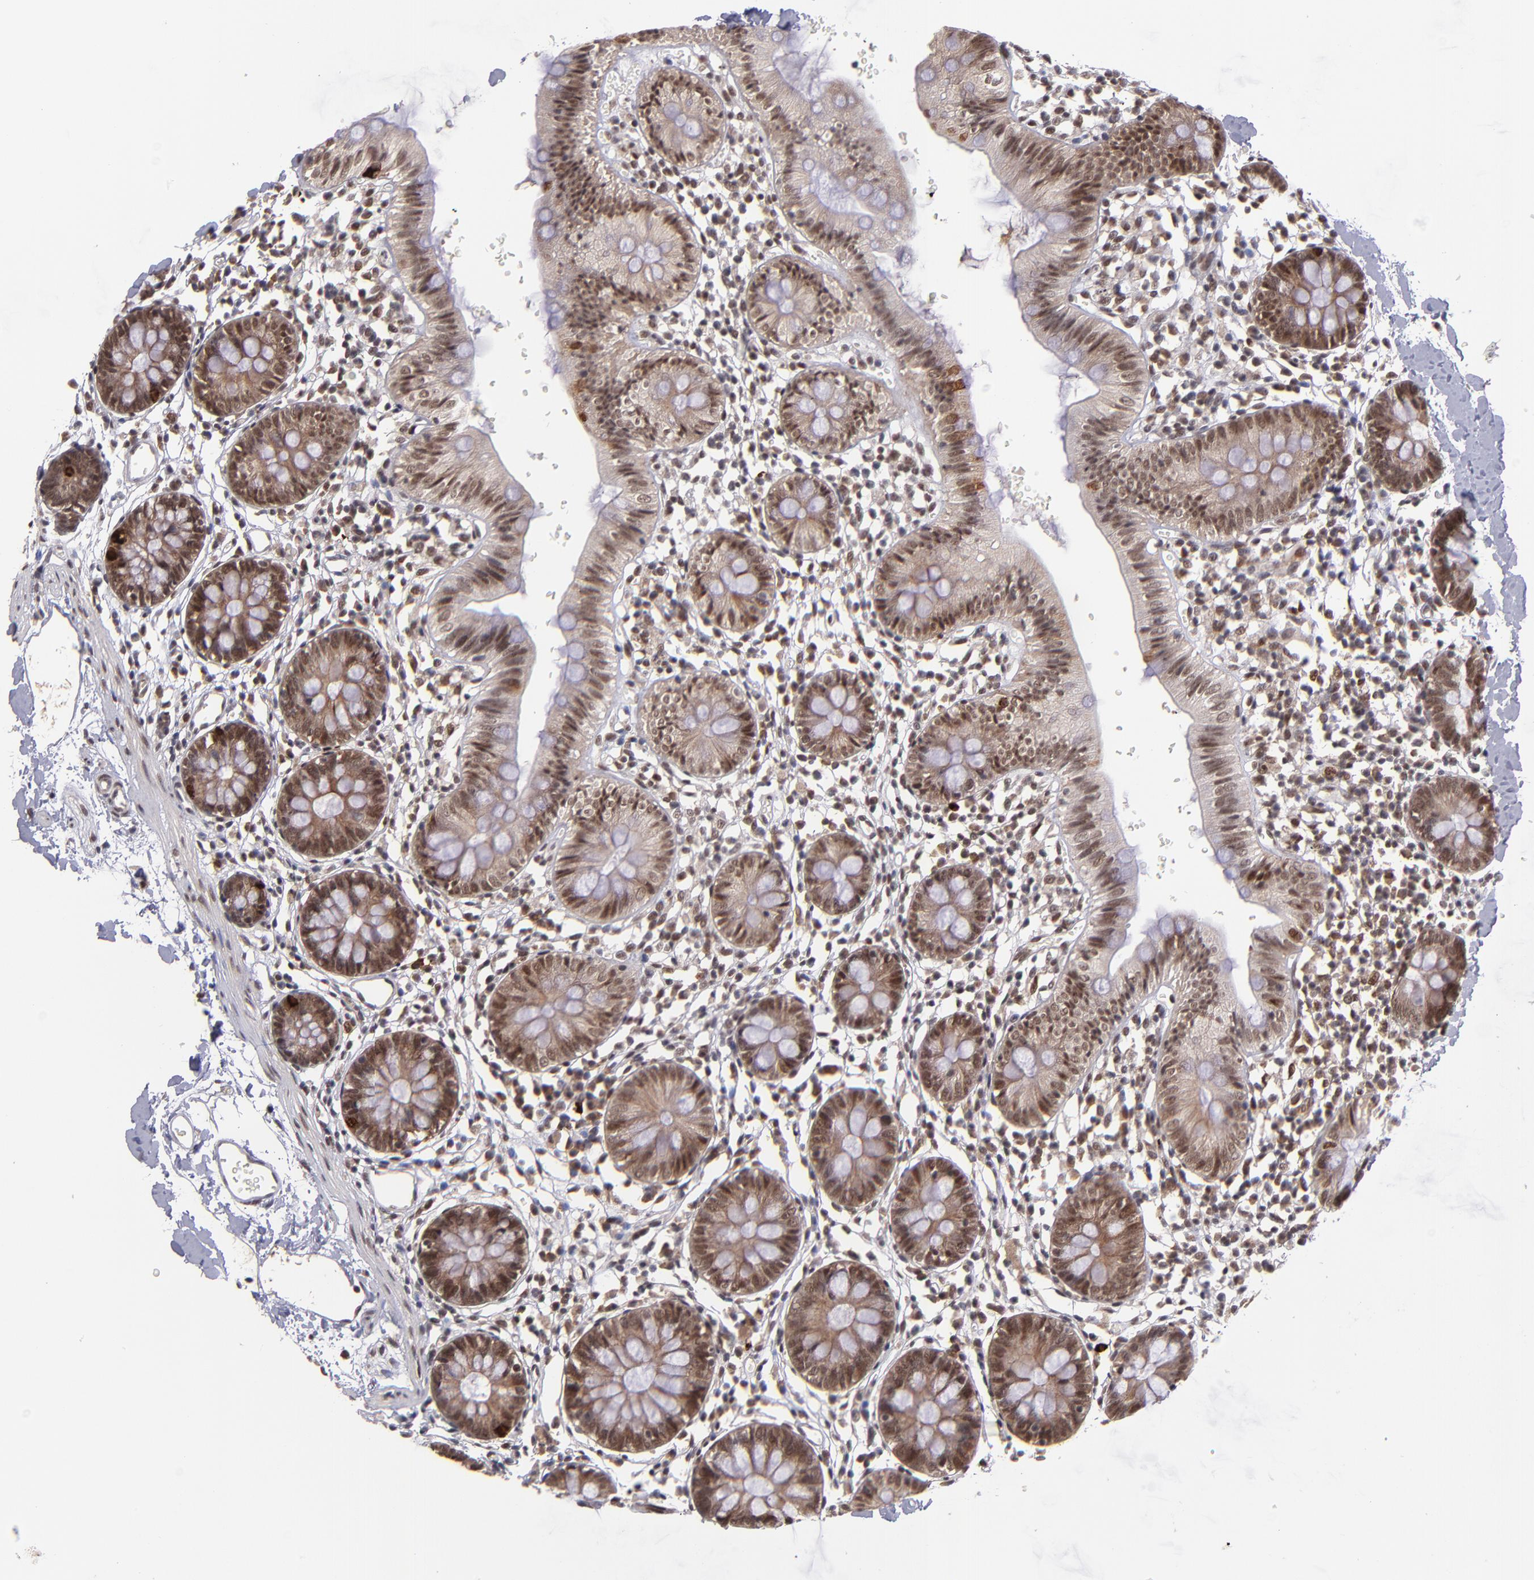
{"staining": {"intensity": "weak", "quantity": ">75%", "location": "cytoplasmic/membranous,nuclear"}, "tissue": "colon", "cell_type": "Endothelial cells", "image_type": "normal", "snomed": [{"axis": "morphology", "description": "Normal tissue, NOS"}, {"axis": "topography", "description": "Colon"}], "caption": "Immunohistochemical staining of unremarkable colon reveals low levels of weak cytoplasmic/membranous,nuclear staining in about >75% of endothelial cells.", "gene": "EP300", "patient": {"sex": "male", "age": 14}}